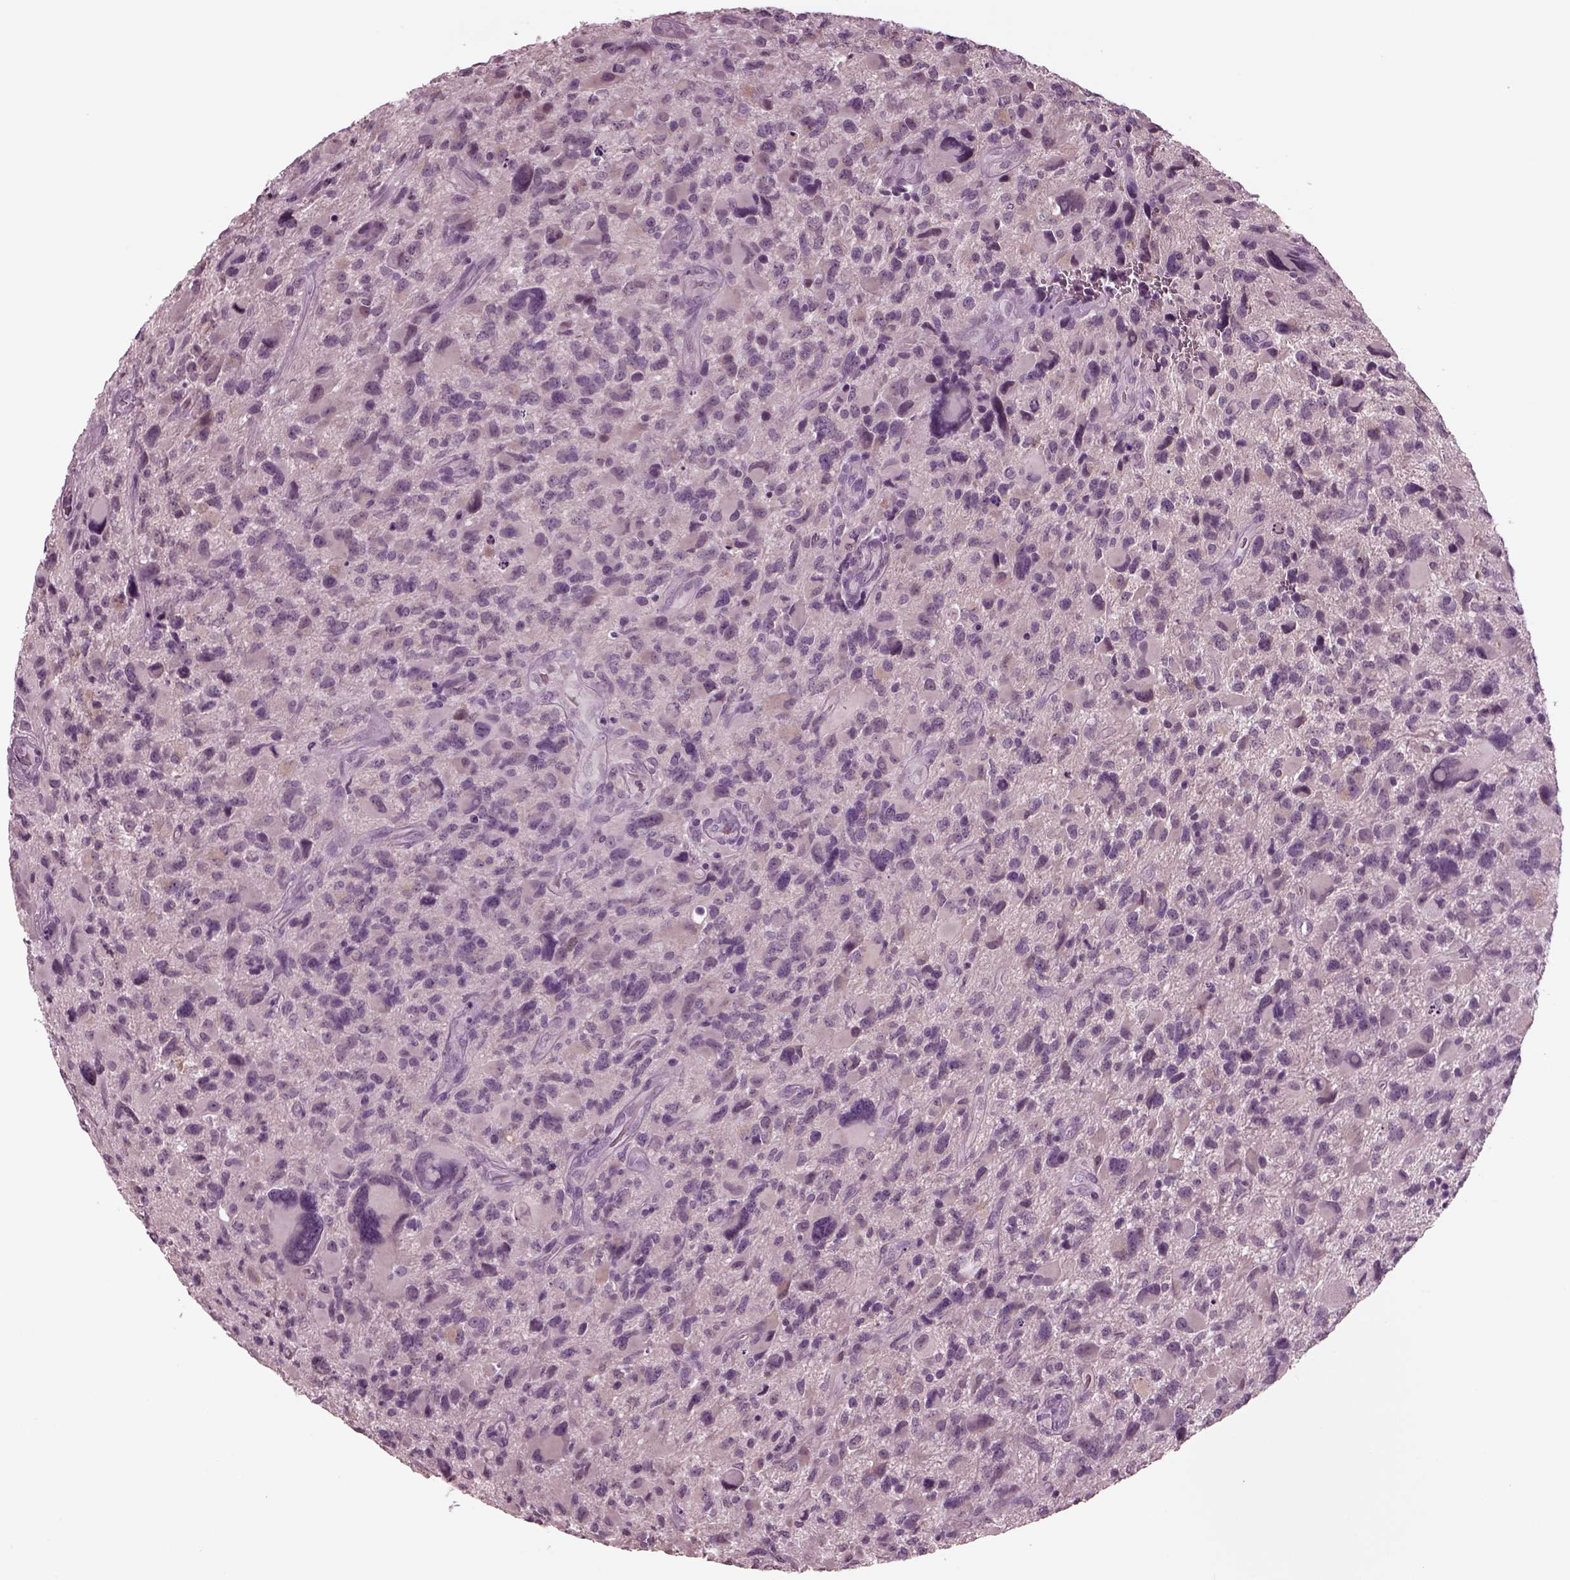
{"staining": {"intensity": "negative", "quantity": "none", "location": "none"}, "tissue": "glioma", "cell_type": "Tumor cells", "image_type": "cancer", "snomed": [{"axis": "morphology", "description": "Glioma, malignant, NOS"}, {"axis": "morphology", "description": "Glioma, malignant, High grade"}, {"axis": "topography", "description": "Brain"}], "caption": "Photomicrograph shows no significant protein positivity in tumor cells of malignant glioma (high-grade).", "gene": "CLCN4", "patient": {"sex": "female", "age": 71}}